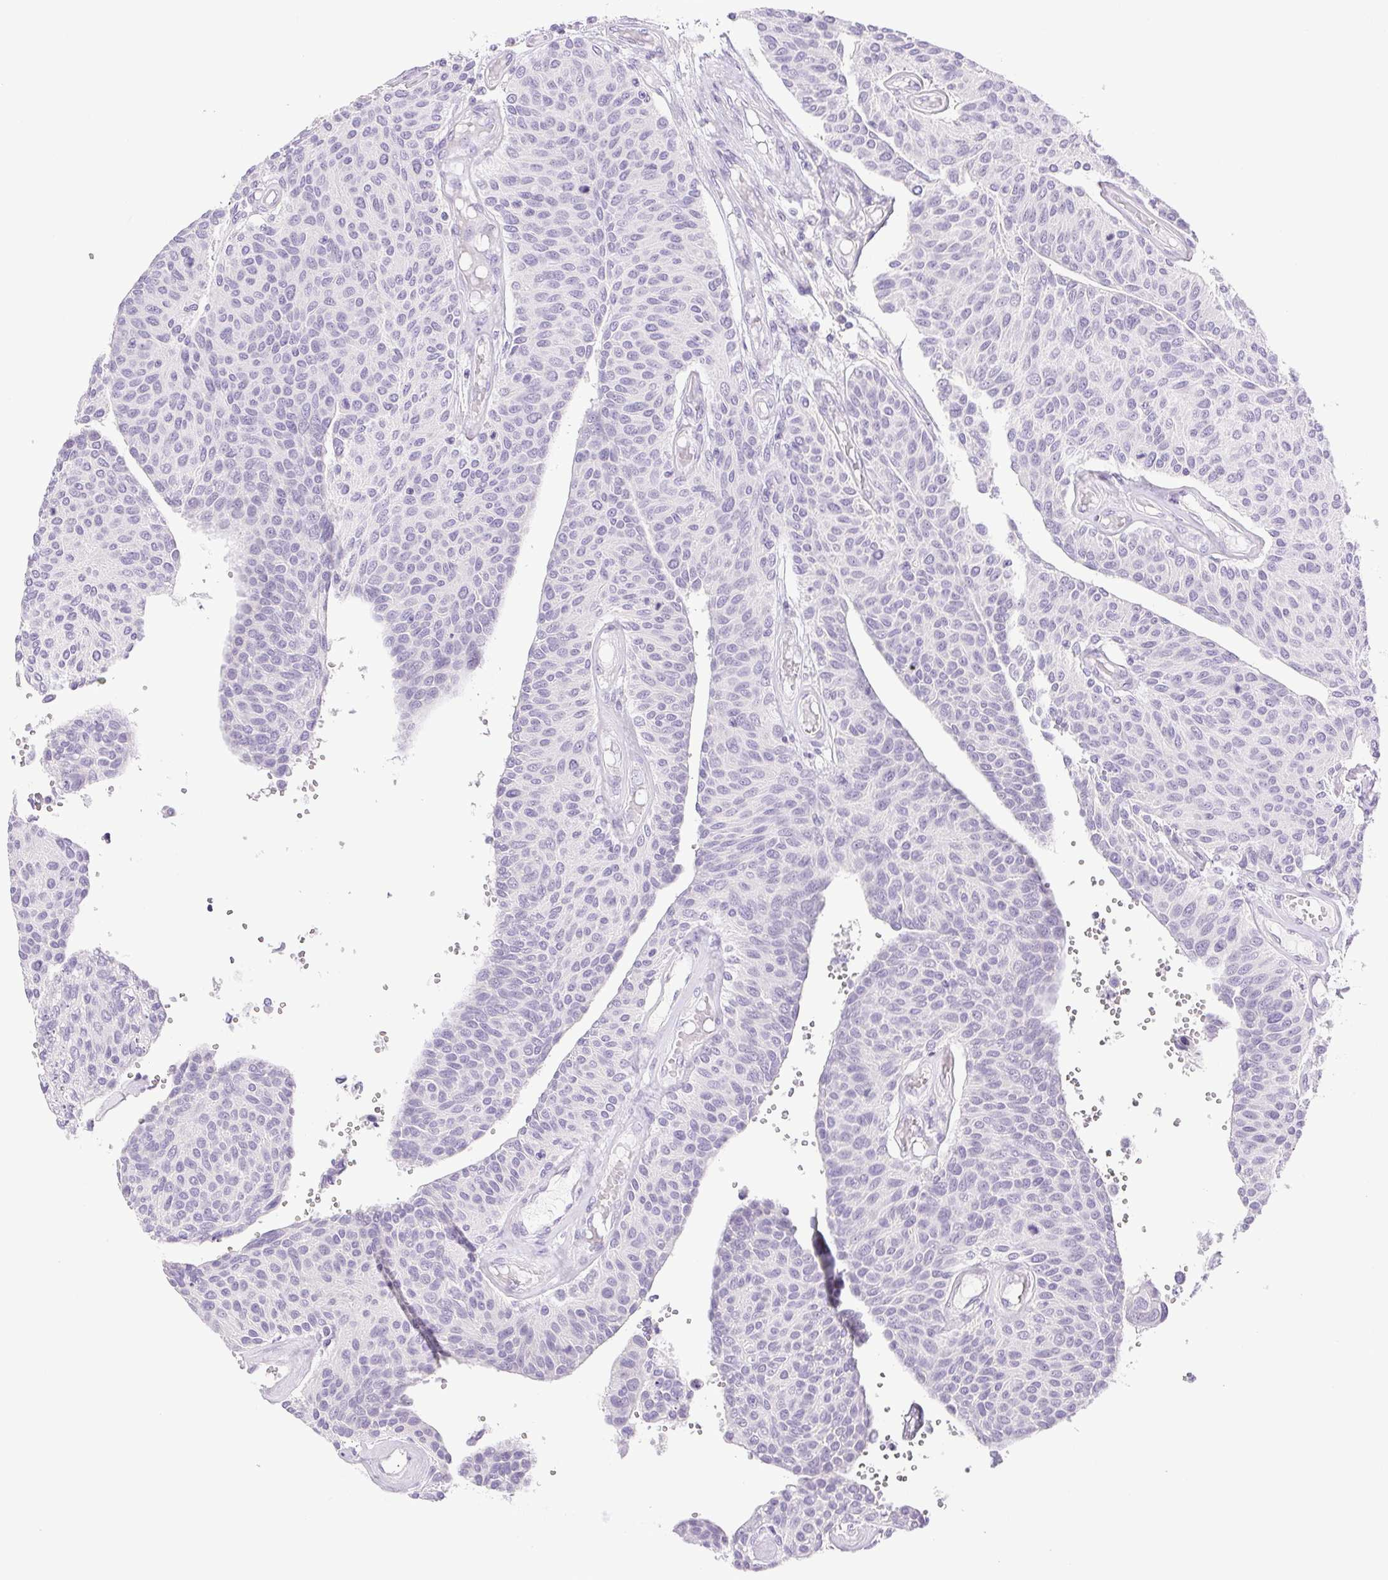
{"staining": {"intensity": "negative", "quantity": "none", "location": "none"}, "tissue": "urothelial cancer", "cell_type": "Tumor cells", "image_type": "cancer", "snomed": [{"axis": "morphology", "description": "Urothelial carcinoma, NOS"}, {"axis": "topography", "description": "Urinary bladder"}], "caption": "A photomicrograph of urothelial cancer stained for a protein exhibits no brown staining in tumor cells. (DAB immunohistochemistry (IHC), high magnification).", "gene": "PAPPA2", "patient": {"sex": "male", "age": 55}}